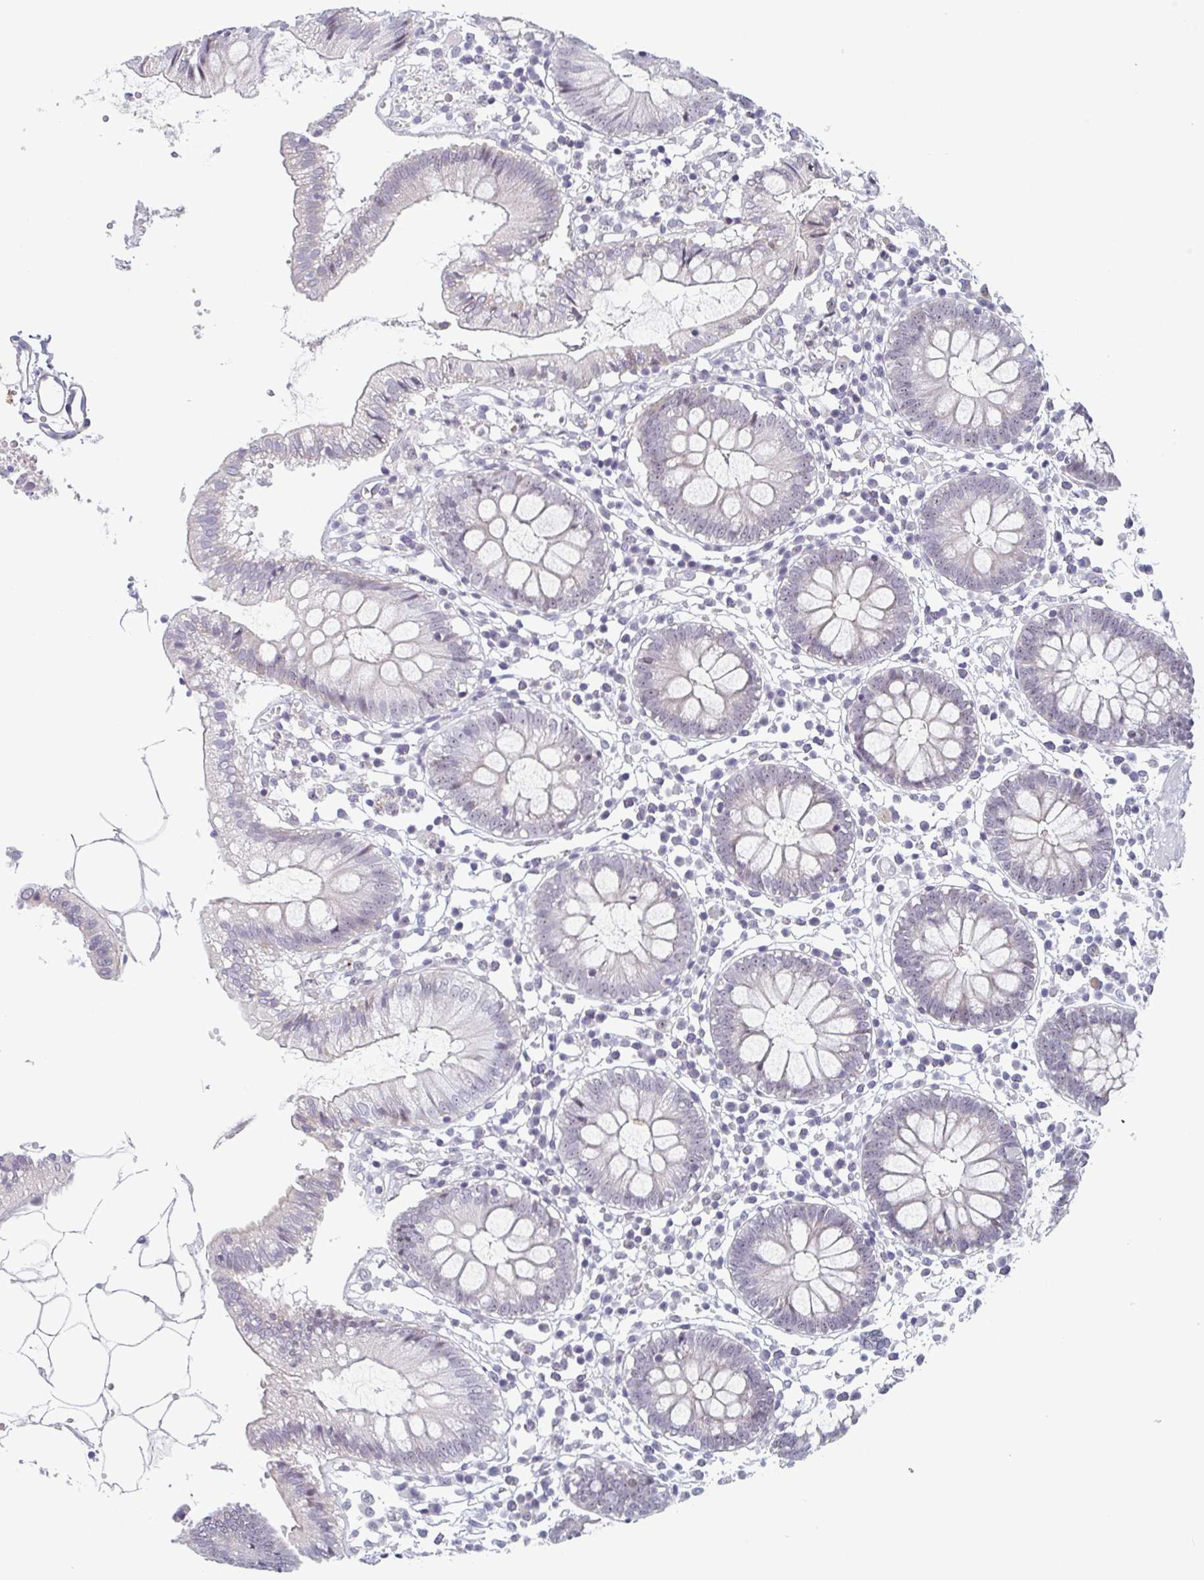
{"staining": {"intensity": "negative", "quantity": "none", "location": "none"}, "tissue": "colon", "cell_type": "Endothelial cells", "image_type": "normal", "snomed": [{"axis": "morphology", "description": "Normal tissue, NOS"}, {"axis": "morphology", "description": "Adenocarcinoma, NOS"}, {"axis": "topography", "description": "Colon"}], "caption": "This micrograph is of unremarkable colon stained with immunohistochemistry (IHC) to label a protein in brown with the nuclei are counter-stained blue. There is no staining in endothelial cells. The staining was performed using DAB to visualize the protein expression in brown, while the nuclei were stained in blue with hematoxylin (Magnification: 20x).", "gene": "EXOSC7", "patient": {"sex": "male", "age": 83}}